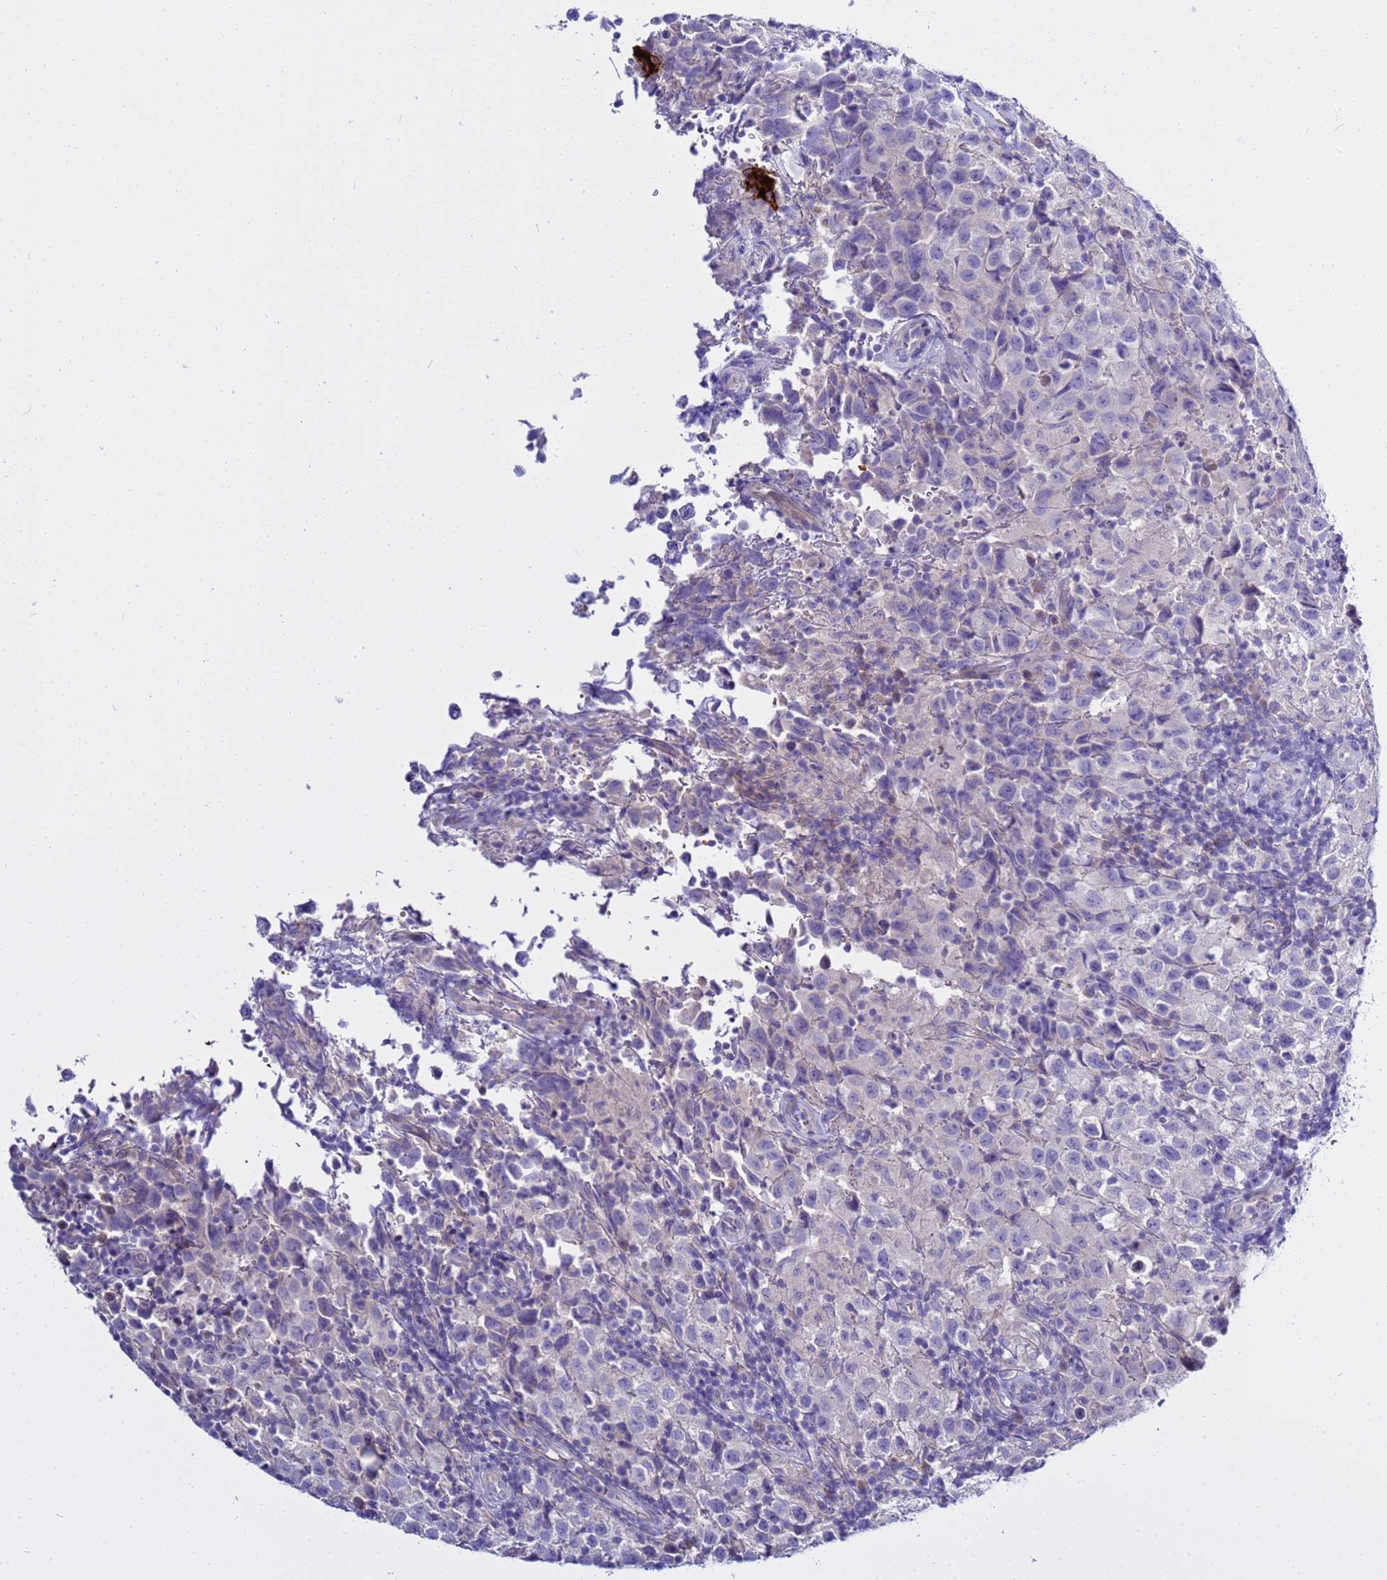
{"staining": {"intensity": "negative", "quantity": "none", "location": "none"}, "tissue": "testis cancer", "cell_type": "Tumor cells", "image_type": "cancer", "snomed": [{"axis": "morphology", "description": "Seminoma, NOS"}, {"axis": "morphology", "description": "Carcinoma, Embryonal, NOS"}, {"axis": "topography", "description": "Testis"}], "caption": "Immunohistochemistry photomicrograph of neoplastic tissue: testis embryonal carcinoma stained with DAB (3,3'-diaminobenzidine) displays no significant protein expression in tumor cells.", "gene": "USP18", "patient": {"sex": "male", "age": 41}}